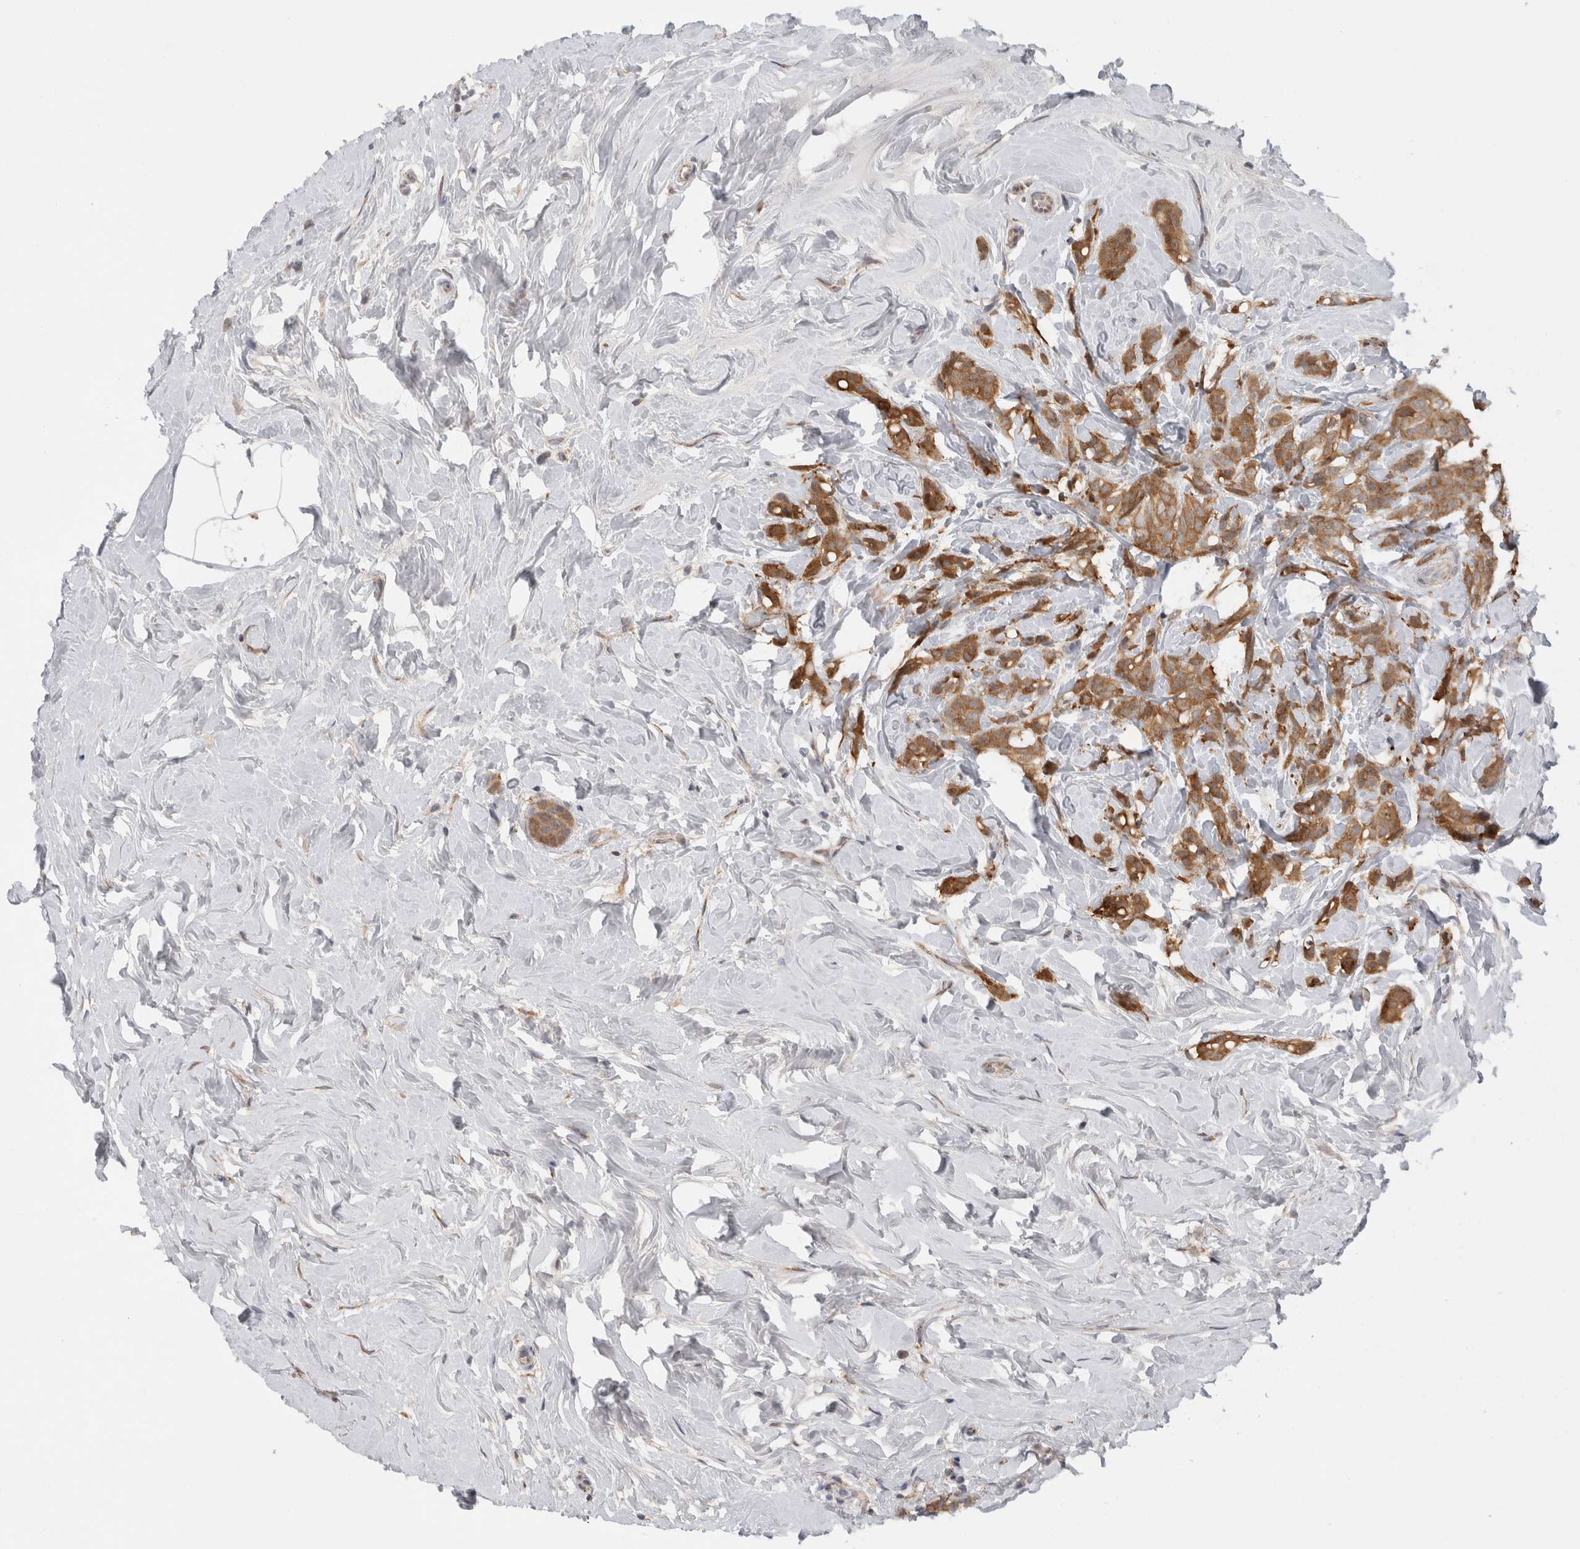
{"staining": {"intensity": "moderate", "quantity": ">75%", "location": "cytoplasmic/membranous"}, "tissue": "breast cancer", "cell_type": "Tumor cells", "image_type": "cancer", "snomed": [{"axis": "morphology", "description": "Lobular carcinoma, in situ"}, {"axis": "morphology", "description": "Lobular carcinoma"}, {"axis": "topography", "description": "Breast"}], "caption": "Lobular carcinoma (breast) stained with a protein marker exhibits moderate staining in tumor cells.", "gene": "DYRK2", "patient": {"sex": "female", "age": 41}}